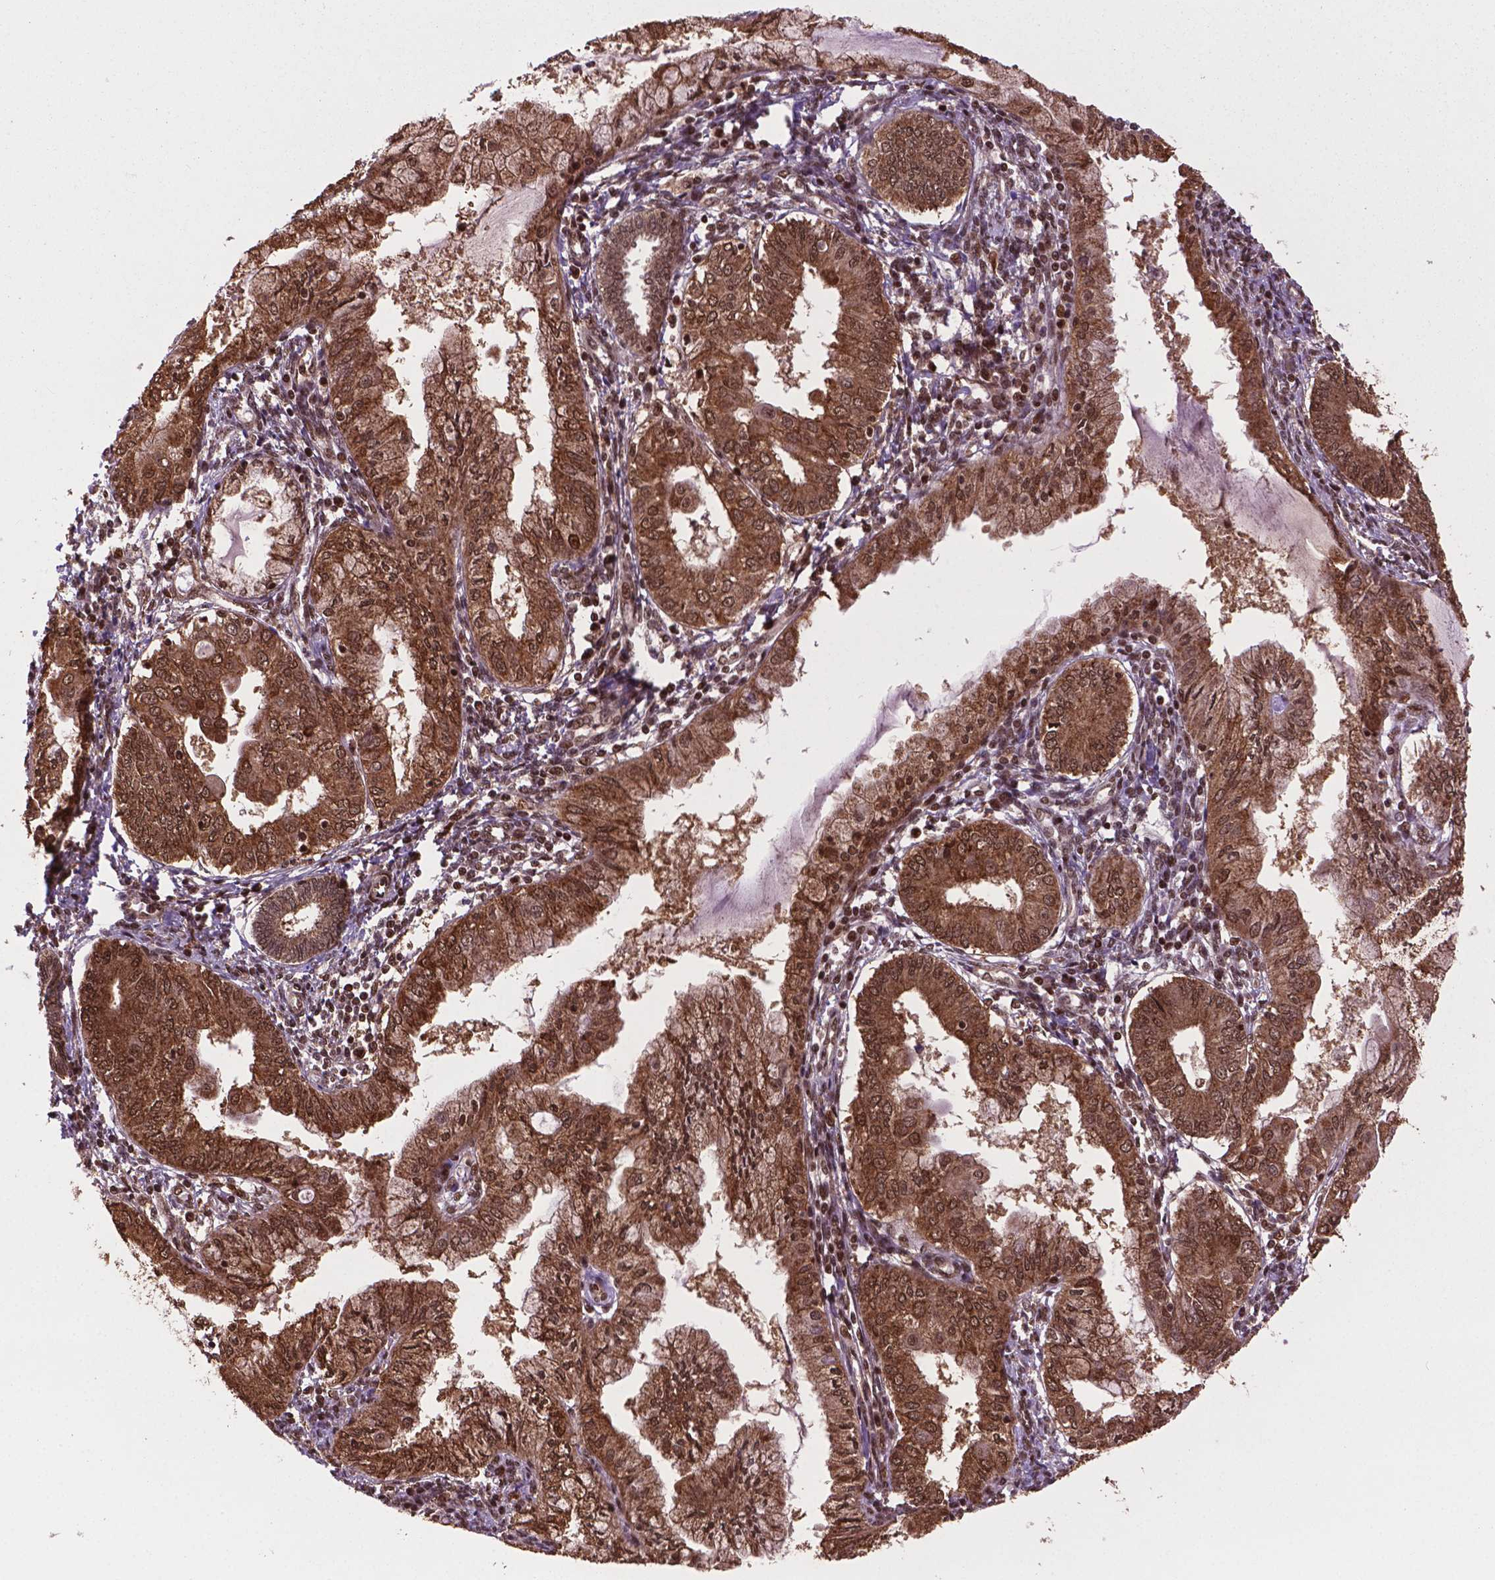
{"staining": {"intensity": "strong", "quantity": ">75%", "location": "cytoplasmic/membranous,nuclear"}, "tissue": "endometrial cancer", "cell_type": "Tumor cells", "image_type": "cancer", "snomed": [{"axis": "morphology", "description": "Adenocarcinoma, NOS"}, {"axis": "topography", "description": "Endometrium"}], "caption": "Immunohistochemistry (DAB (3,3'-diaminobenzidine)) staining of human endometrial cancer (adenocarcinoma) demonstrates strong cytoplasmic/membranous and nuclear protein positivity in approximately >75% of tumor cells.", "gene": "SIRT6", "patient": {"sex": "female", "age": 68}}